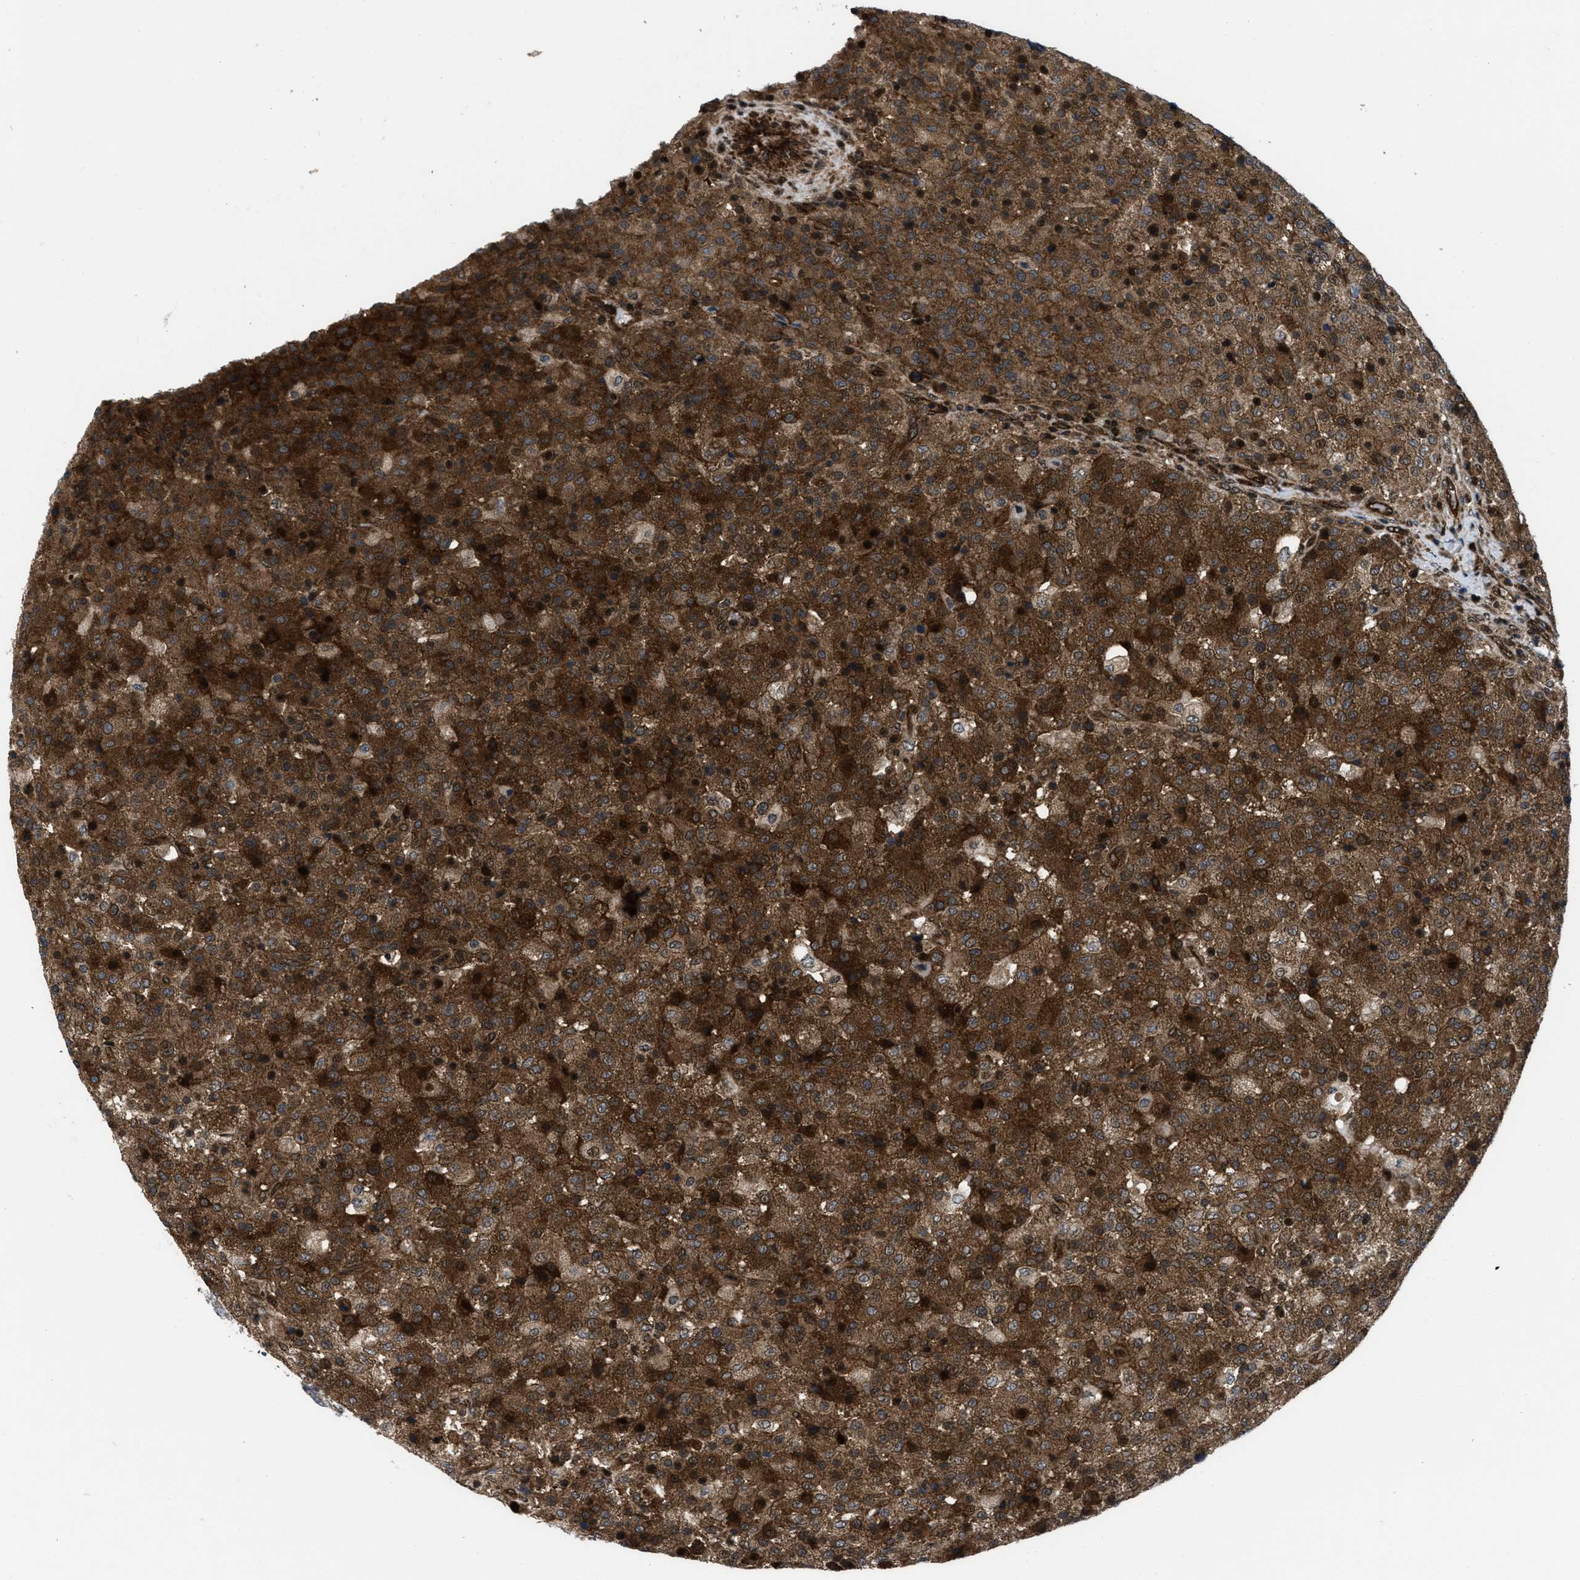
{"staining": {"intensity": "strong", "quantity": ">75%", "location": "cytoplasmic/membranous"}, "tissue": "testis cancer", "cell_type": "Tumor cells", "image_type": "cancer", "snomed": [{"axis": "morphology", "description": "Seminoma, NOS"}, {"axis": "topography", "description": "Testis"}], "caption": "A high amount of strong cytoplasmic/membranous staining is appreciated in about >75% of tumor cells in testis seminoma tissue. (DAB IHC with brightfield microscopy, high magnification).", "gene": "PPP2CB", "patient": {"sex": "male", "age": 59}}